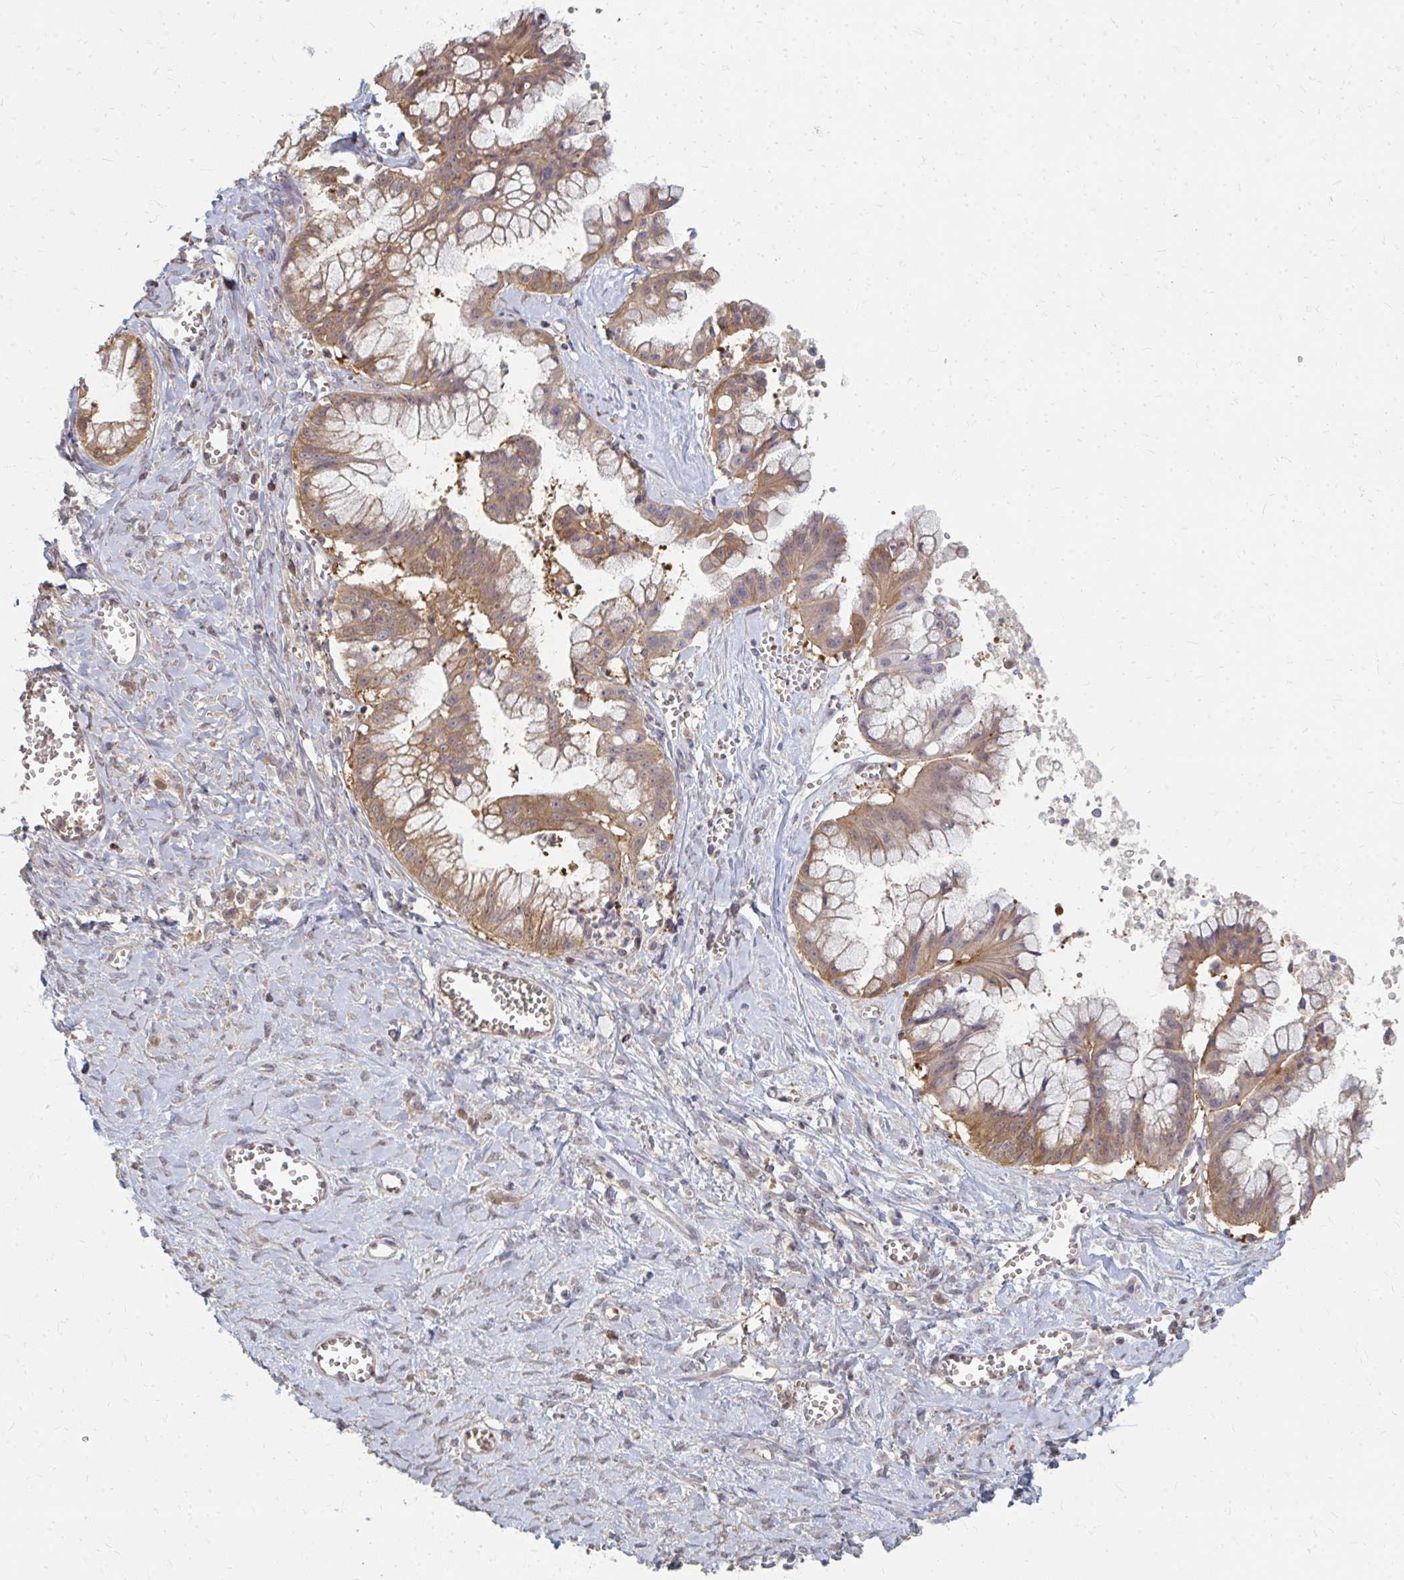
{"staining": {"intensity": "moderate", "quantity": ">75%", "location": "cytoplasmic/membranous"}, "tissue": "ovarian cancer", "cell_type": "Tumor cells", "image_type": "cancer", "snomed": [{"axis": "morphology", "description": "Cystadenocarcinoma, mucinous, NOS"}, {"axis": "topography", "description": "Ovary"}], "caption": "Ovarian mucinous cystadenocarcinoma was stained to show a protein in brown. There is medium levels of moderate cytoplasmic/membranous positivity in about >75% of tumor cells.", "gene": "ZNF285", "patient": {"sex": "female", "age": 70}}